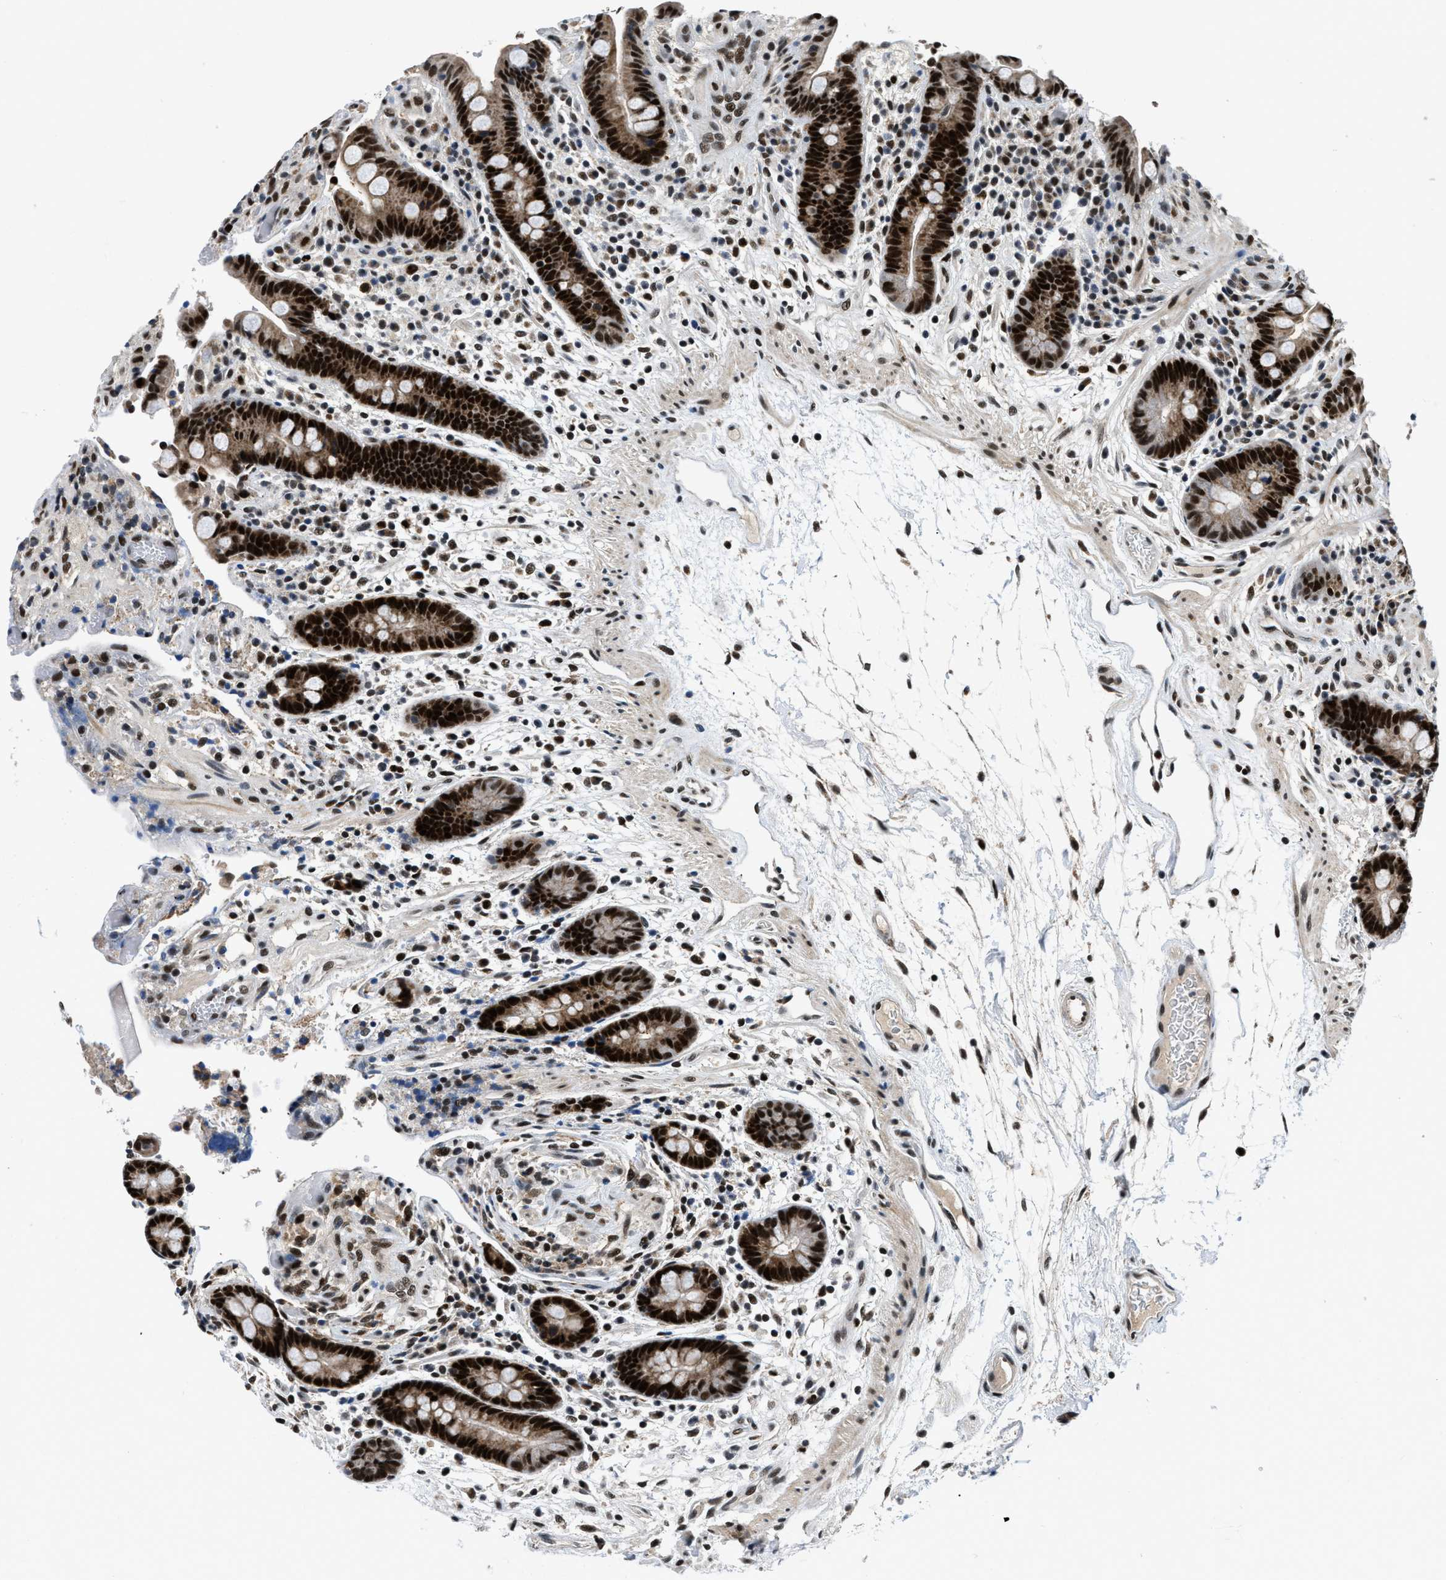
{"staining": {"intensity": "strong", "quantity": ">75%", "location": "nuclear"}, "tissue": "colon", "cell_type": "Endothelial cells", "image_type": "normal", "snomed": [{"axis": "morphology", "description": "Normal tissue, NOS"}, {"axis": "topography", "description": "Colon"}], "caption": "Brown immunohistochemical staining in unremarkable colon shows strong nuclear staining in about >75% of endothelial cells.", "gene": "KDM3B", "patient": {"sex": "male", "age": 73}}